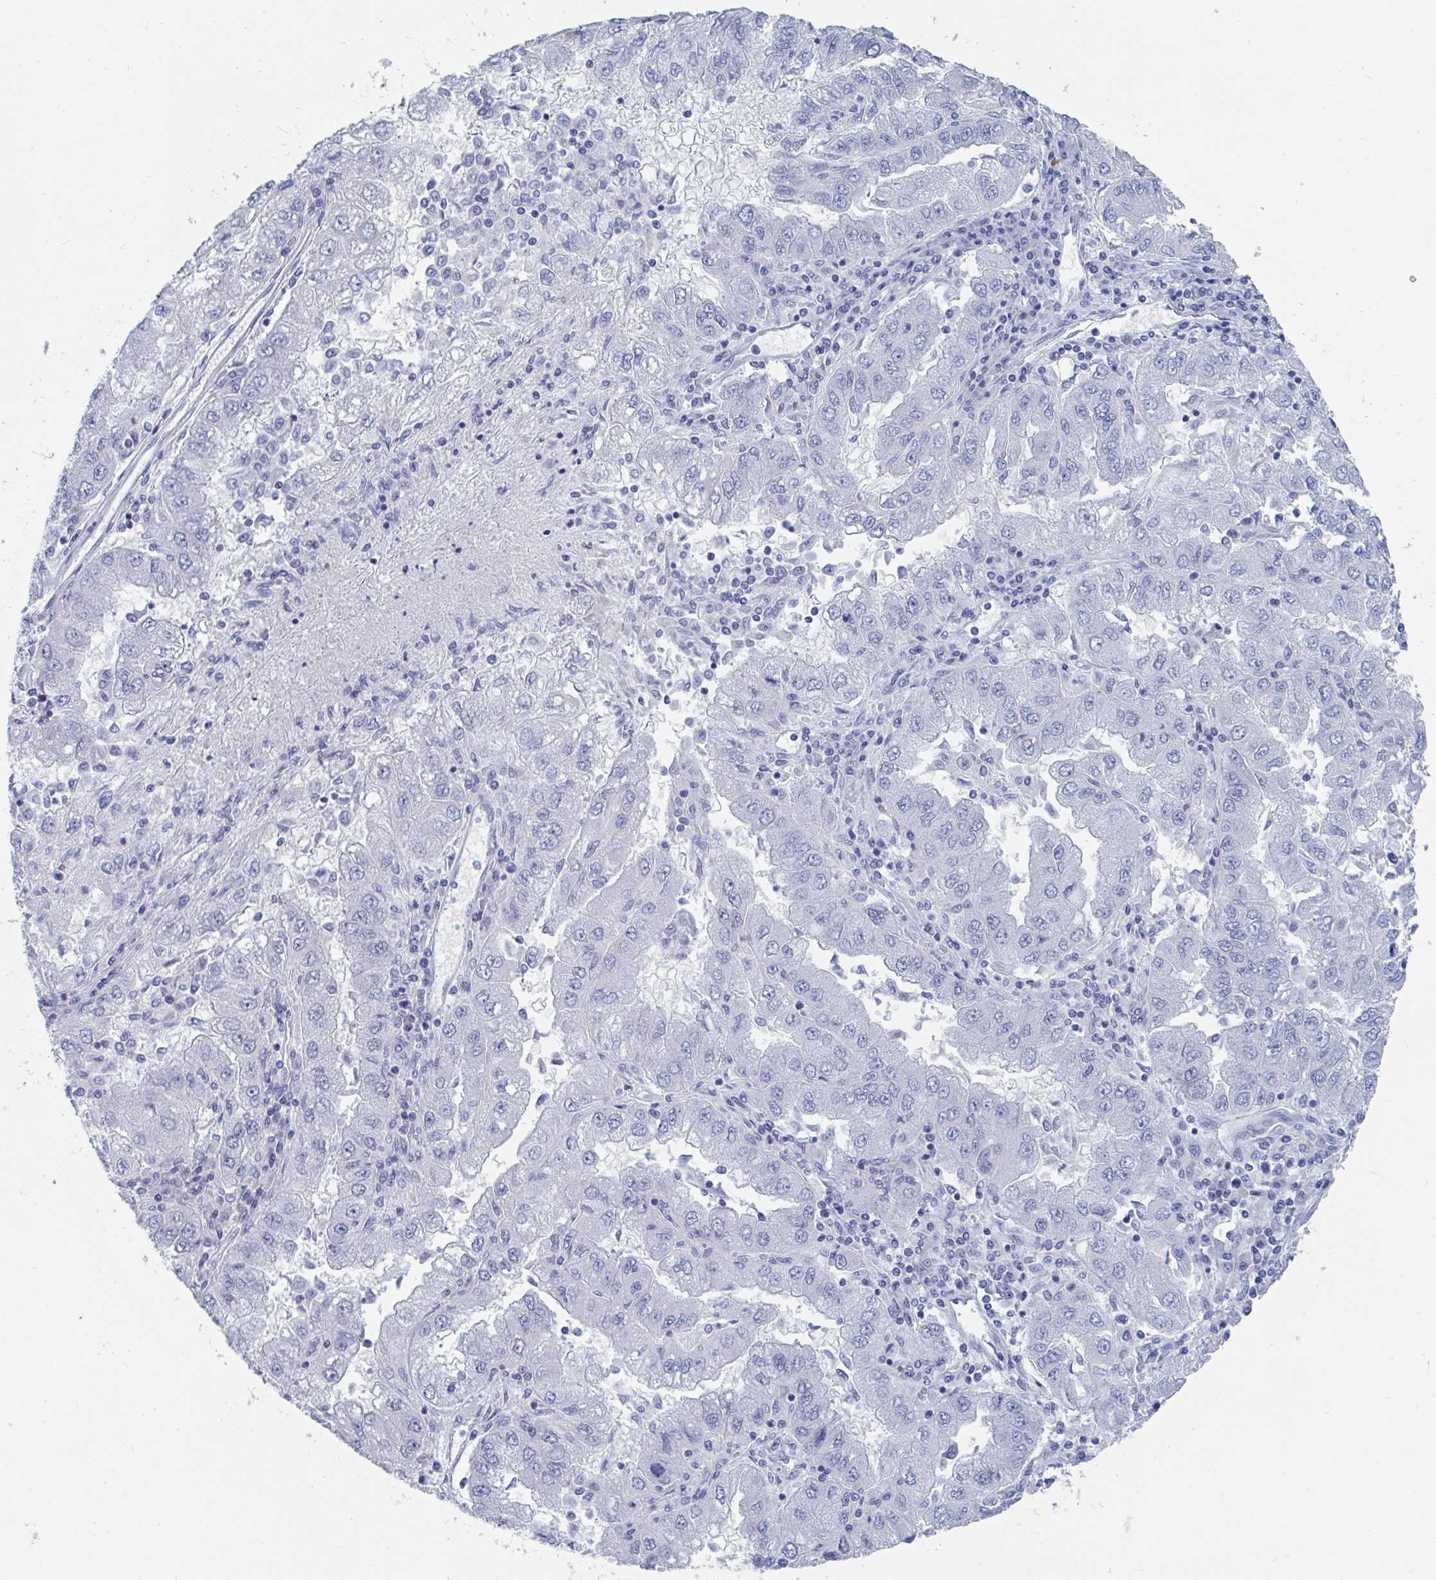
{"staining": {"intensity": "negative", "quantity": "none", "location": "none"}, "tissue": "lung cancer", "cell_type": "Tumor cells", "image_type": "cancer", "snomed": [{"axis": "morphology", "description": "Adenocarcinoma, NOS"}, {"axis": "morphology", "description": "Adenocarcinoma primary or metastatic"}, {"axis": "topography", "description": "Lung"}], "caption": "An IHC histopathology image of lung adenocarcinoma is shown. There is no staining in tumor cells of lung adenocarcinoma.", "gene": "DPEP3", "patient": {"sex": "male", "age": 74}}